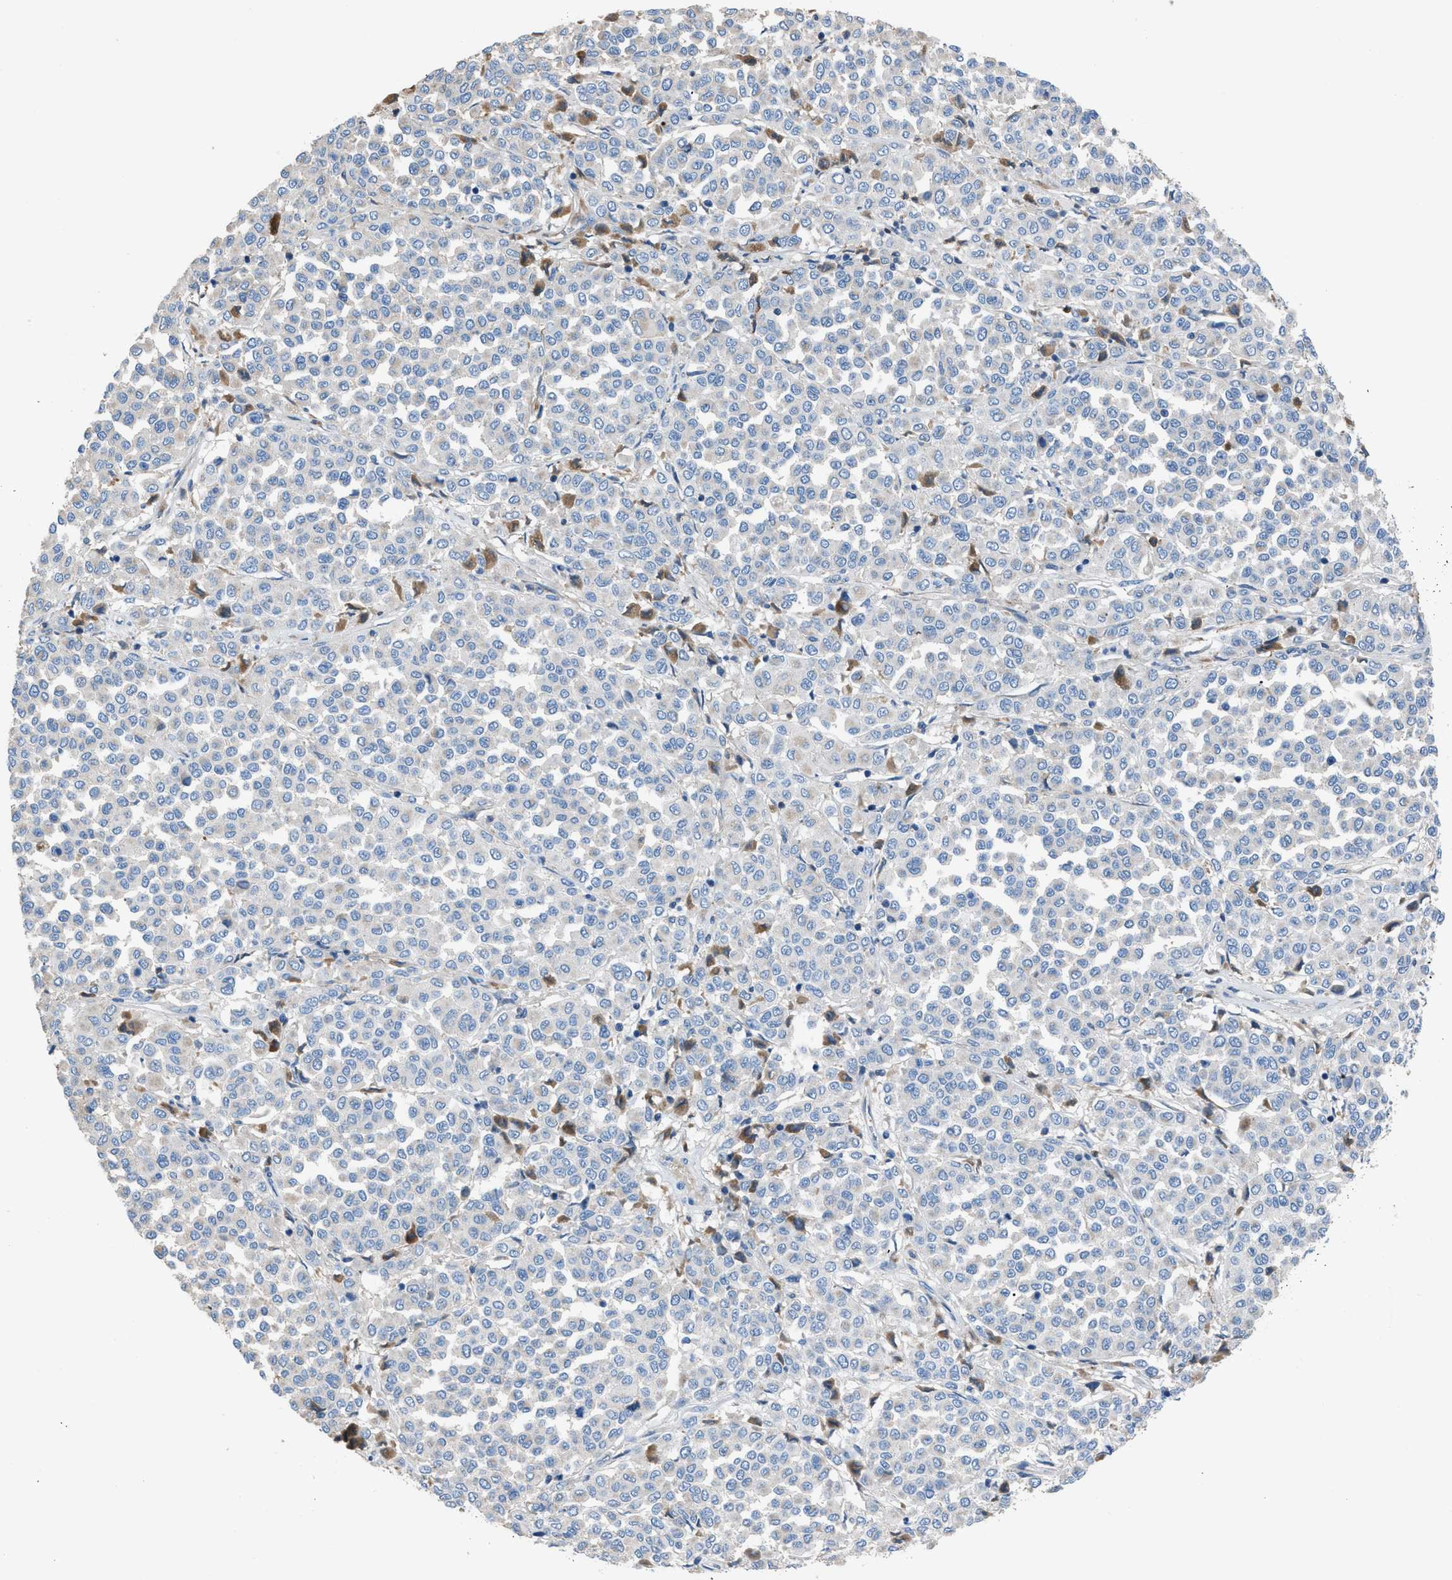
{"staining": {"intensity": "negative", "quantity": "none", "location": "none"}, "tissue": "melanoma", "cell_type": "Tumor cells", "image_type": "cancer", "snomed": [{"axis": "morphology", "description": "Malignant melanoma, Metastatic site"}, {"axis": "topography", "description": "Pancreas"}], "caption": "There is no significant positivity in tumor cells of melanoma.", "gene": "SGCZ", "patient": {"sex": "female", "age": 30}}